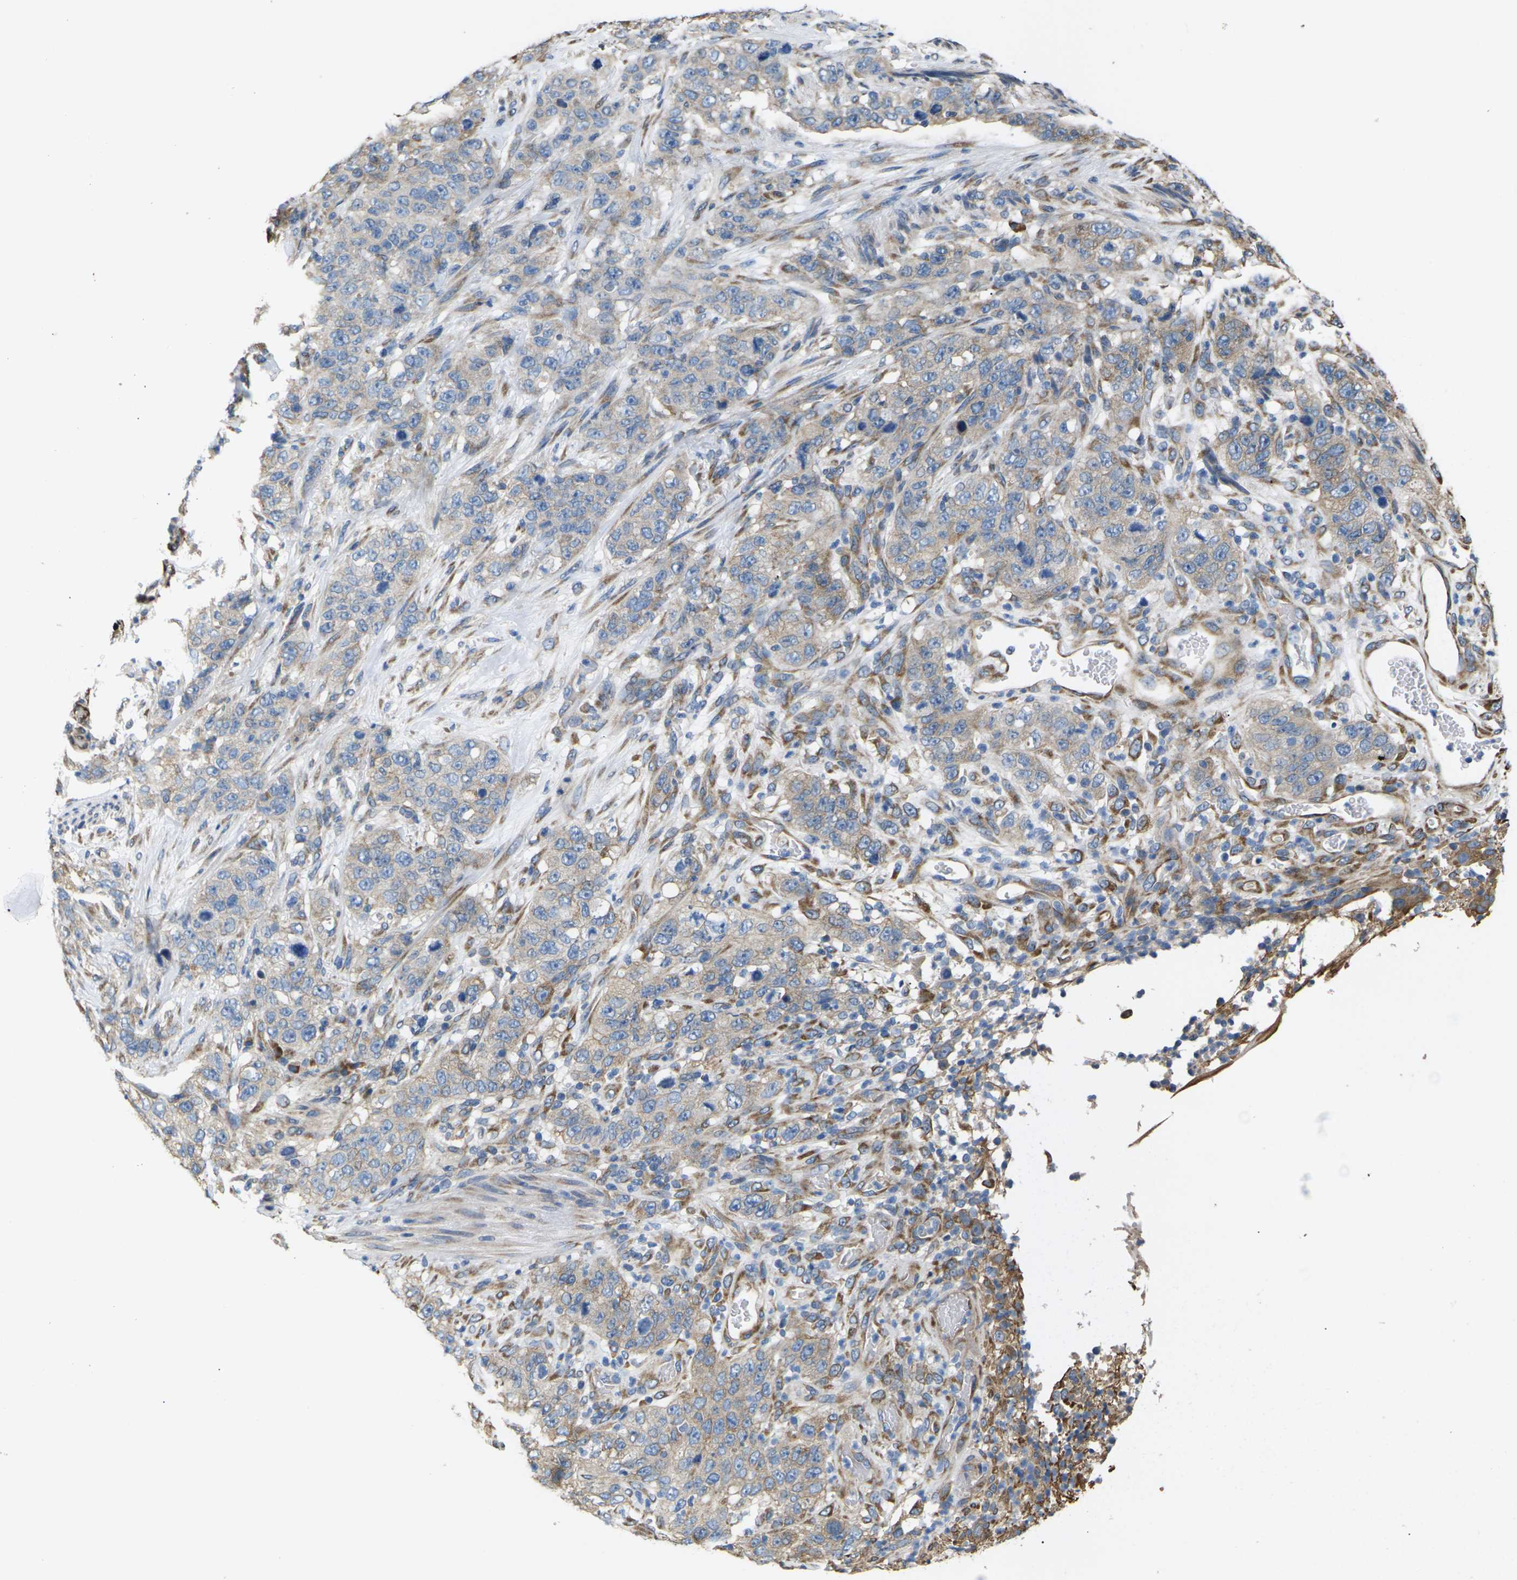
{"staining": {"intensity": "moderate", "quantity": "<25%", "location": "cytoplasmic/membranous"}, "tissue": "stomach cancer", "cell_type": "Tumor cells", "image_type": "cancer", "snomed": [{"axis": "morphology", "description": "Adenocarcinoma, NOS"}, {"axis": "topography", "description": "Stomach"}], "caption": "A photomicrograph of stomach cancer (adenocarcinoma) stained for a protein displays moderate cytoplasmic/membranous brown staining in tumor cells.", "gene": "KLHDC8B", "patient": {"sex": "male", "age": 48}}